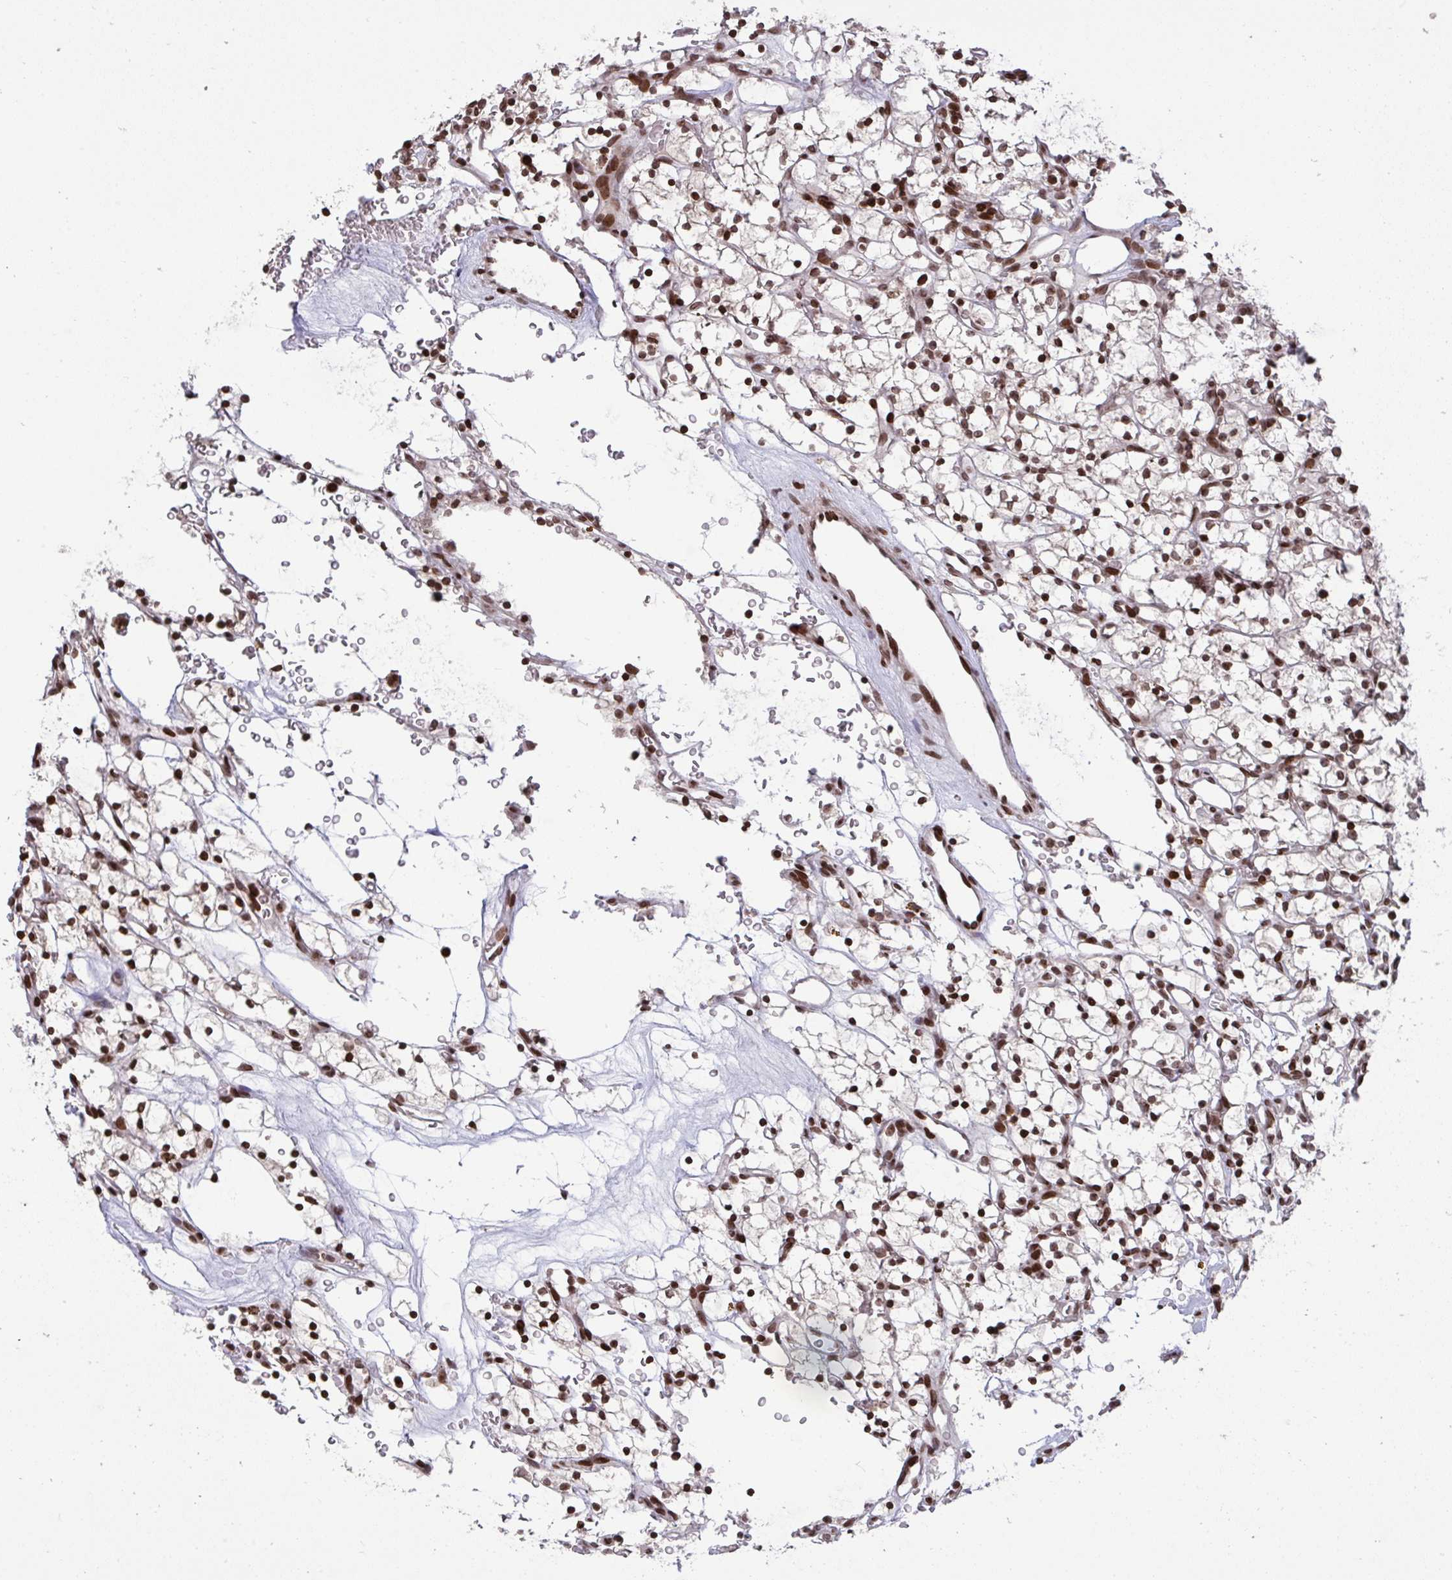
{"staining": {"intensity": "strong", "quantity": ">75%", "location": "nuclear"}, "tissue": "renal cancer", "cell_type": "Tumor cells", "image_type": "cancer", "snomed": [{"axis": "morphology", "description": "Adenocarcinoma, NOS"}, {"axis": "topography", "description": "Kidney"}], "caption": "The micrograph shows immunohistochemical staining of renal cancer (adenocarcinoma). There is strong nuclear expression is present in about >75% of tumor cells.", "gene": "NIP7", "patient": {"sex": "female", "age": 64}}